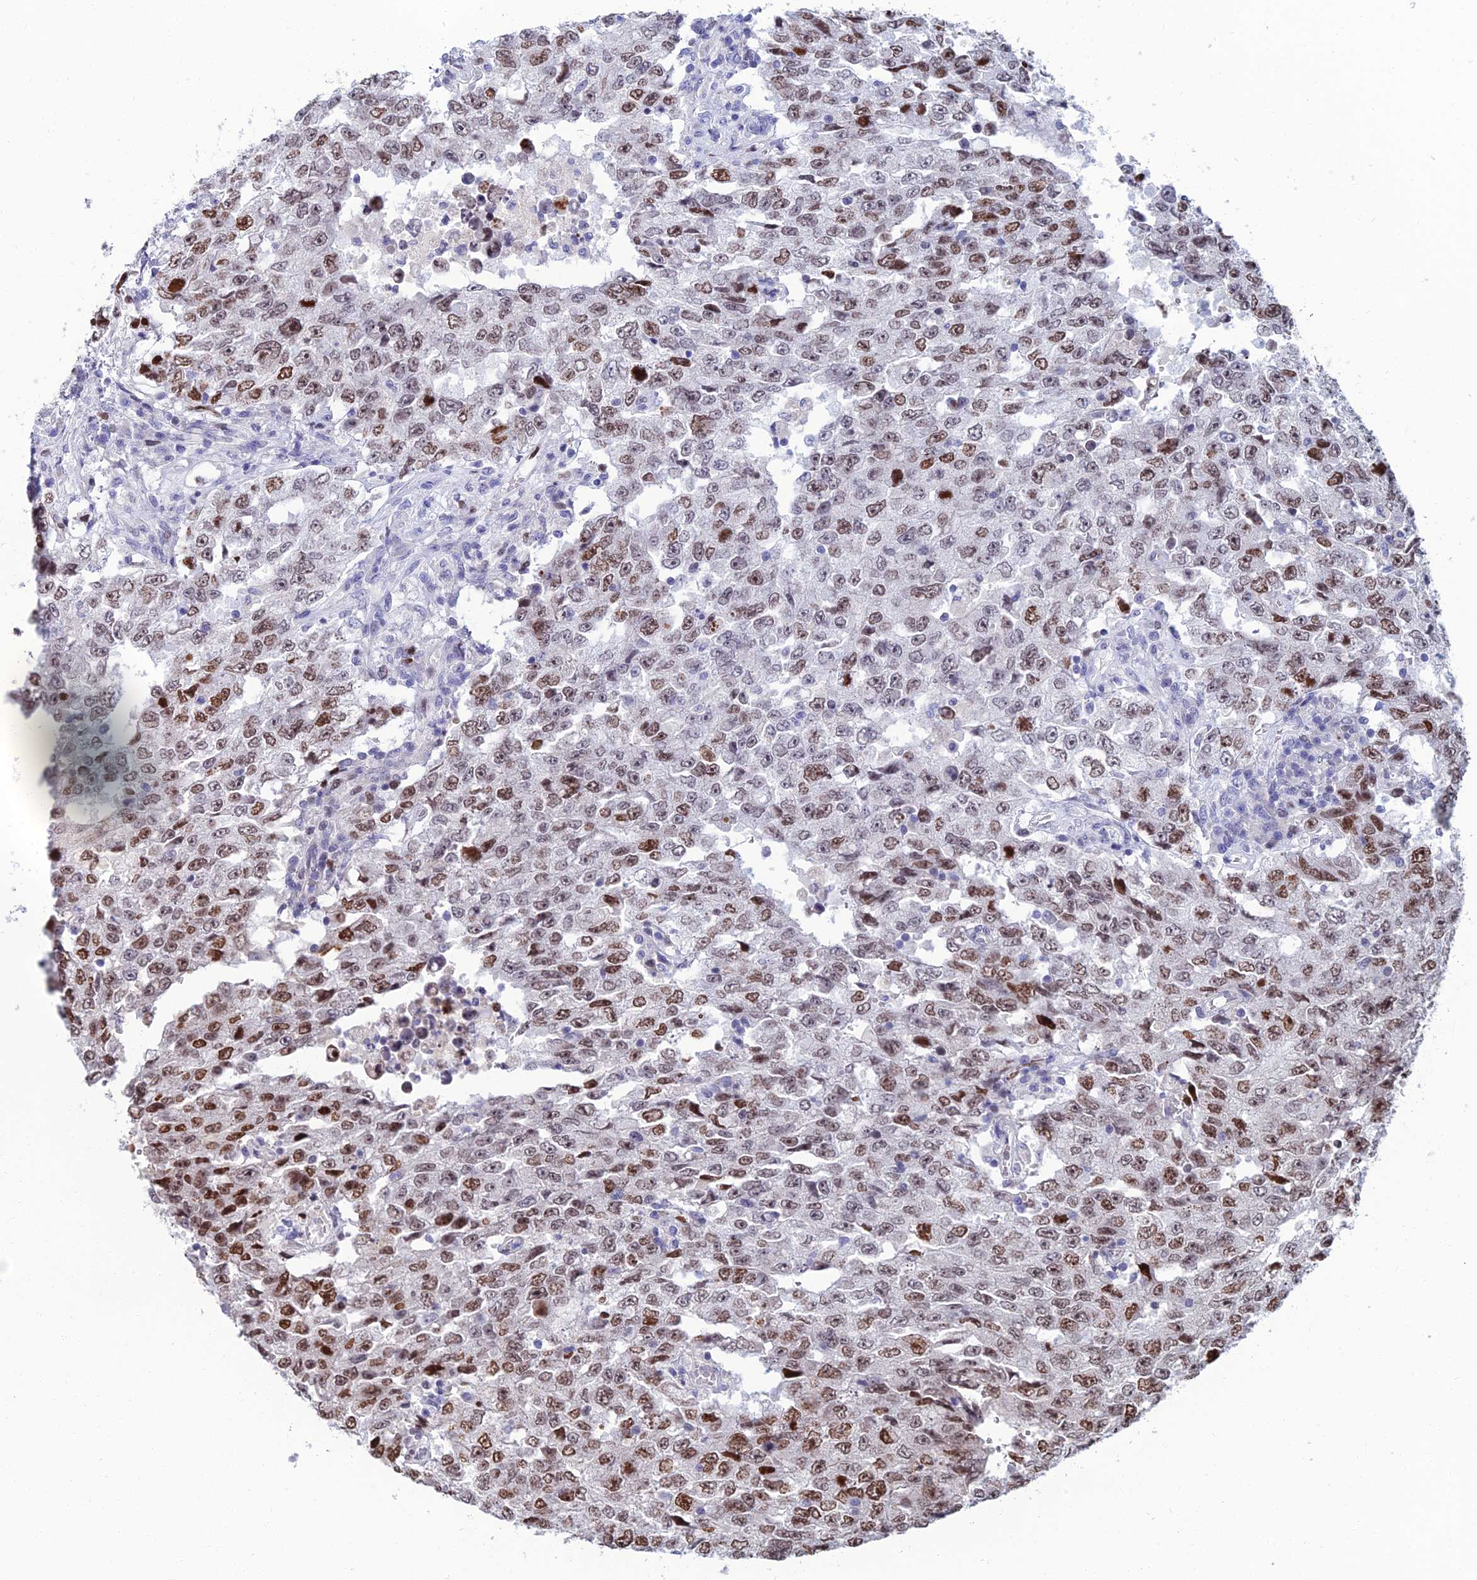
{"staining": {"intensity": "strong", "quantity": "25%-75%", "location": "nuclear"}, "tissue": "testis cancer", "cell_type": "Tumor cells", "image_type": "cancer", "snomed": [{"axis": "morphology", "description": "Carcinoma, Embryonal, NOS"}, {"axis": "topography", "description": "Testis"}], "caption": "Immunohistochemical staining of testis cancer exhibits high levels of strong nuclear positivity in approximately 25%-75% of tumor cells.", "gene": "TAF9B", "patient": {"sex": "male", "age": 26}}